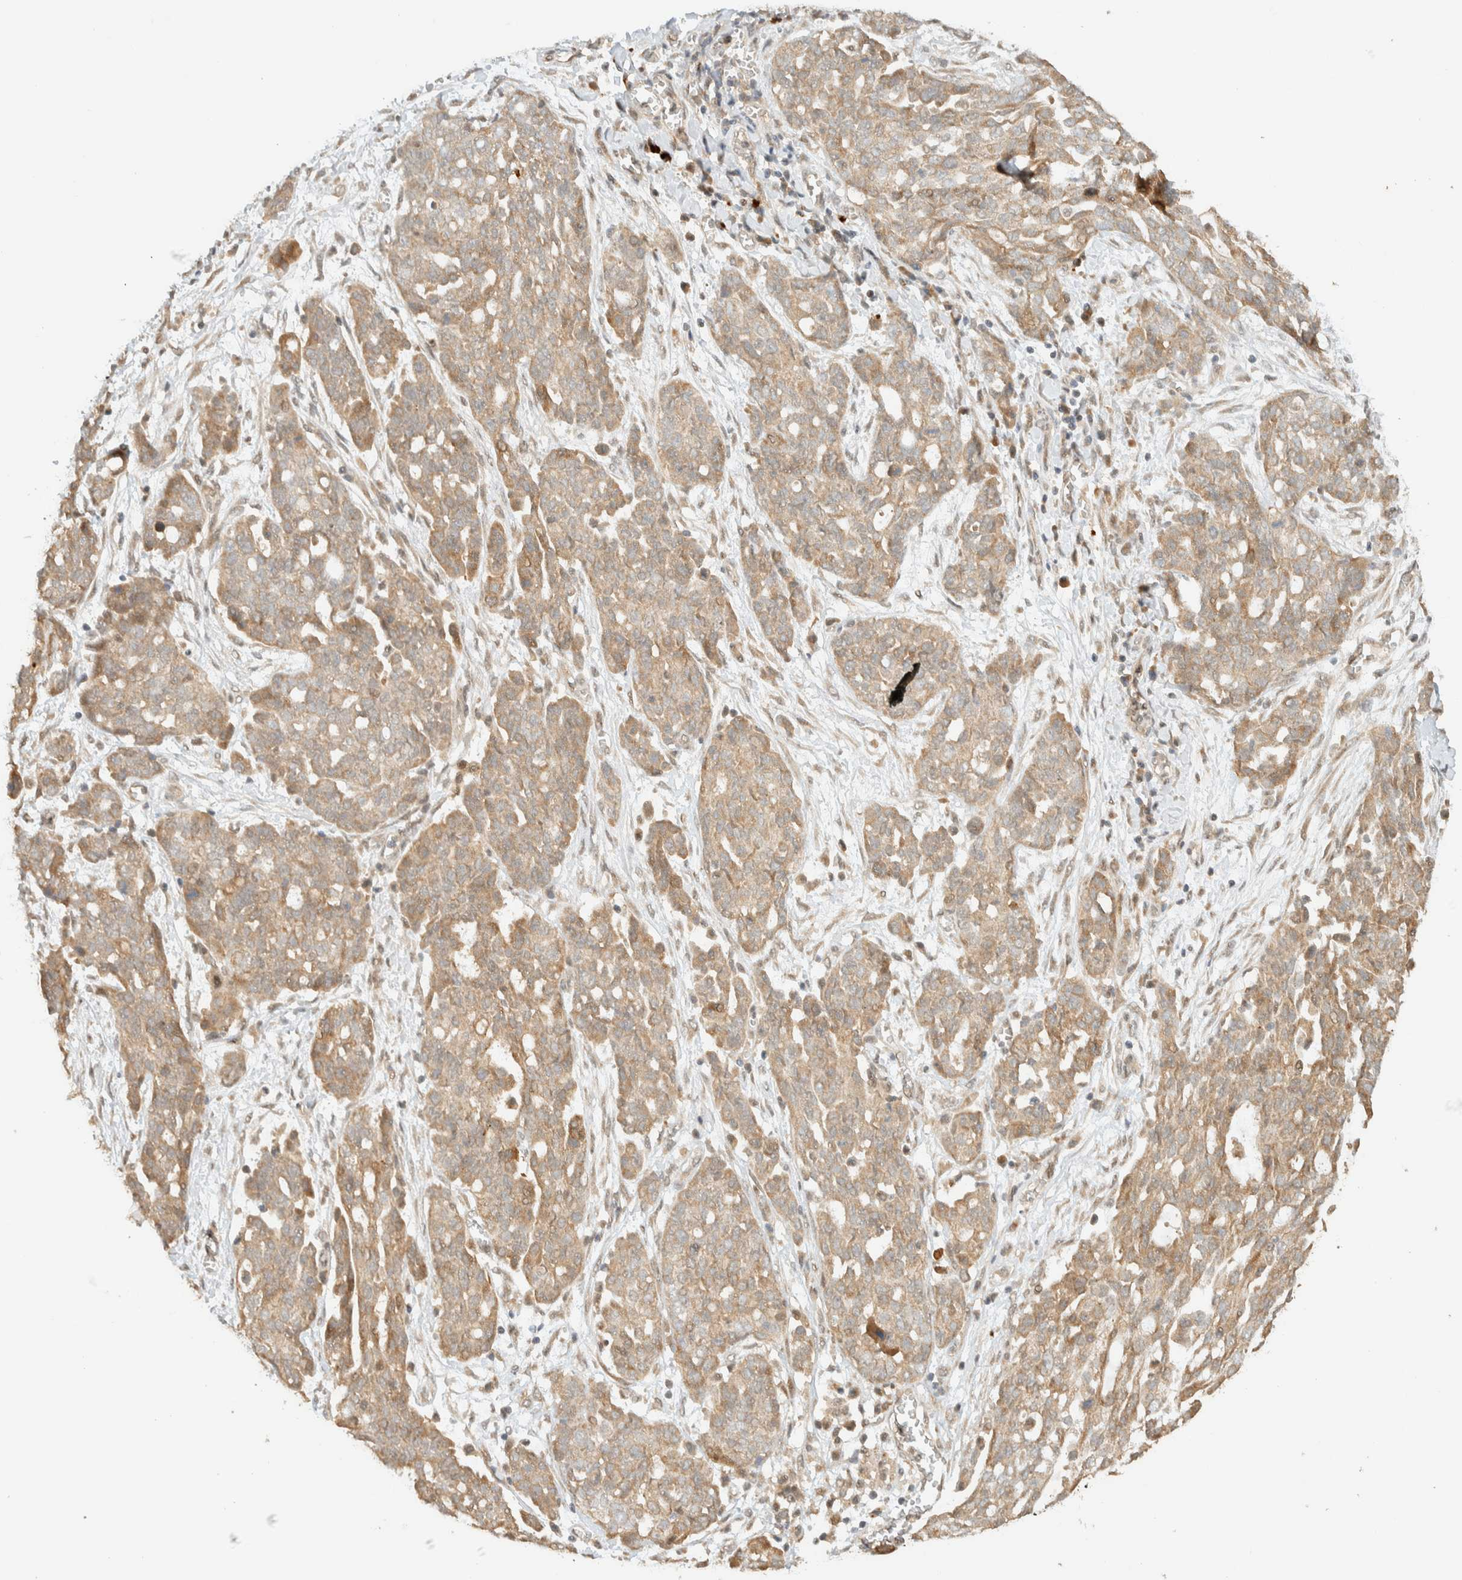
{"staining": {"intensity": "weak", "quantity": ">75%", "location": "cytoplasmic/membranous"}, "tissue": "ovarian cancer", "cell_type": "Tumor cells", "image_type": "cancer", "snomed": [{"axis": "morphology", "description": "Cystadenocarcinoma, serous, NOS"}, {"axis": "topography", "description": "Soft tissue"}, {"axis": "topography", "description": "Ovary"}], "caption": "Ovarian serous cystadenocarcinoma stained with a brown dye demonstrates weak cytoplasmic/membranous positive staining in about >75% of tumor cells.", "gene": "ZBTB34", "patient": {"sex": "female", "age": 57}}